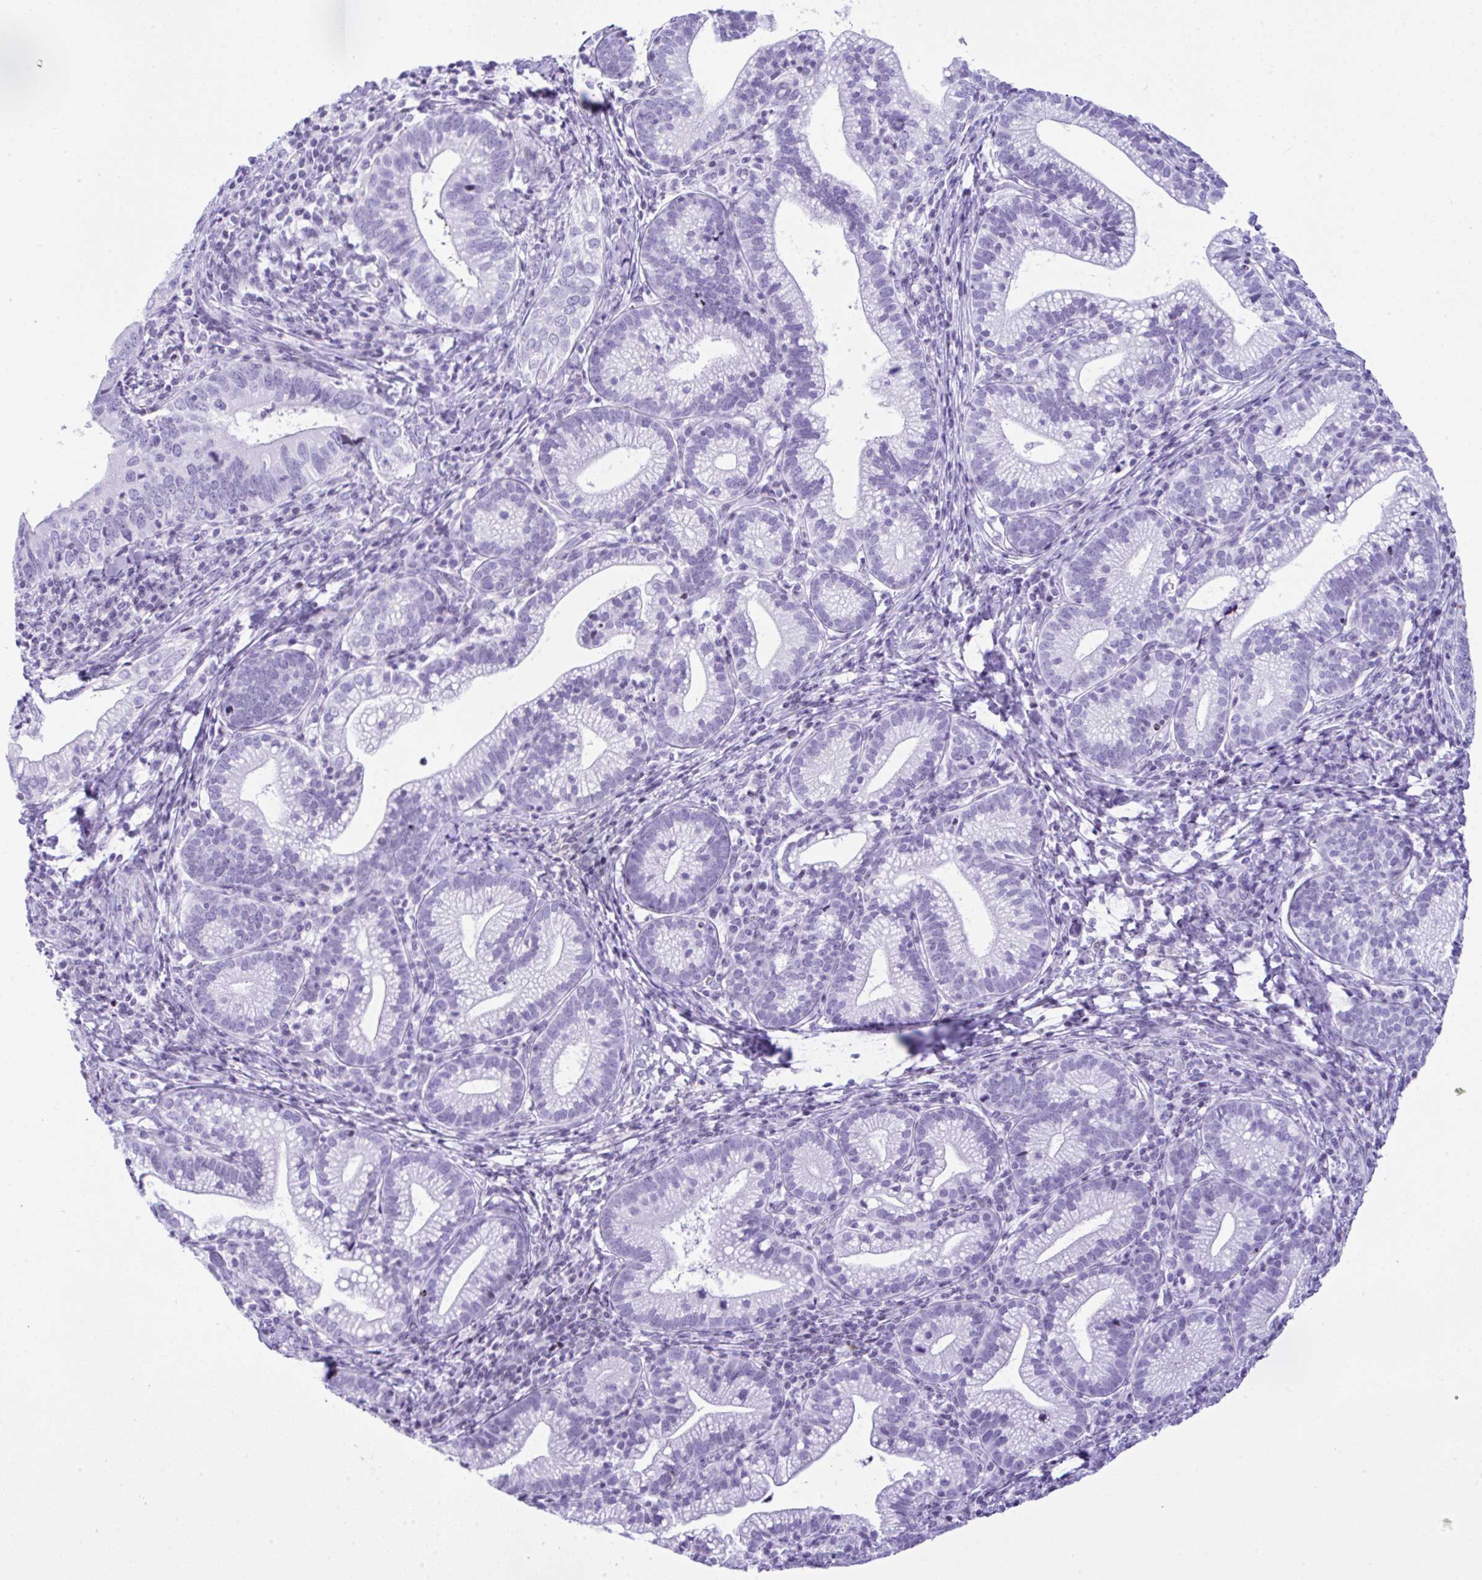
{"staining": {"intensity": "negative", "quantity": "none", "location": "none"}, "tissue": "cervical cancer", "cell_type": "Tumor cells", "image_type": "cancer", "snomed": [{"axis": "morphology", "description": "Normal tissue, NOS"}, {"axis": "morphology", "description": "Adenocarcinoma, NOS"}, {"axis": "topography", "description": "Cervix"}], "caption": "Immunohistochemistry image of neoplastic tissue: human cervical cancer (adenocarcinoma) stained with DAB reveals no significant protein staining in tumor cells.", "gene": "KRT27", "patient": {"sex": "female", "age": 44}}